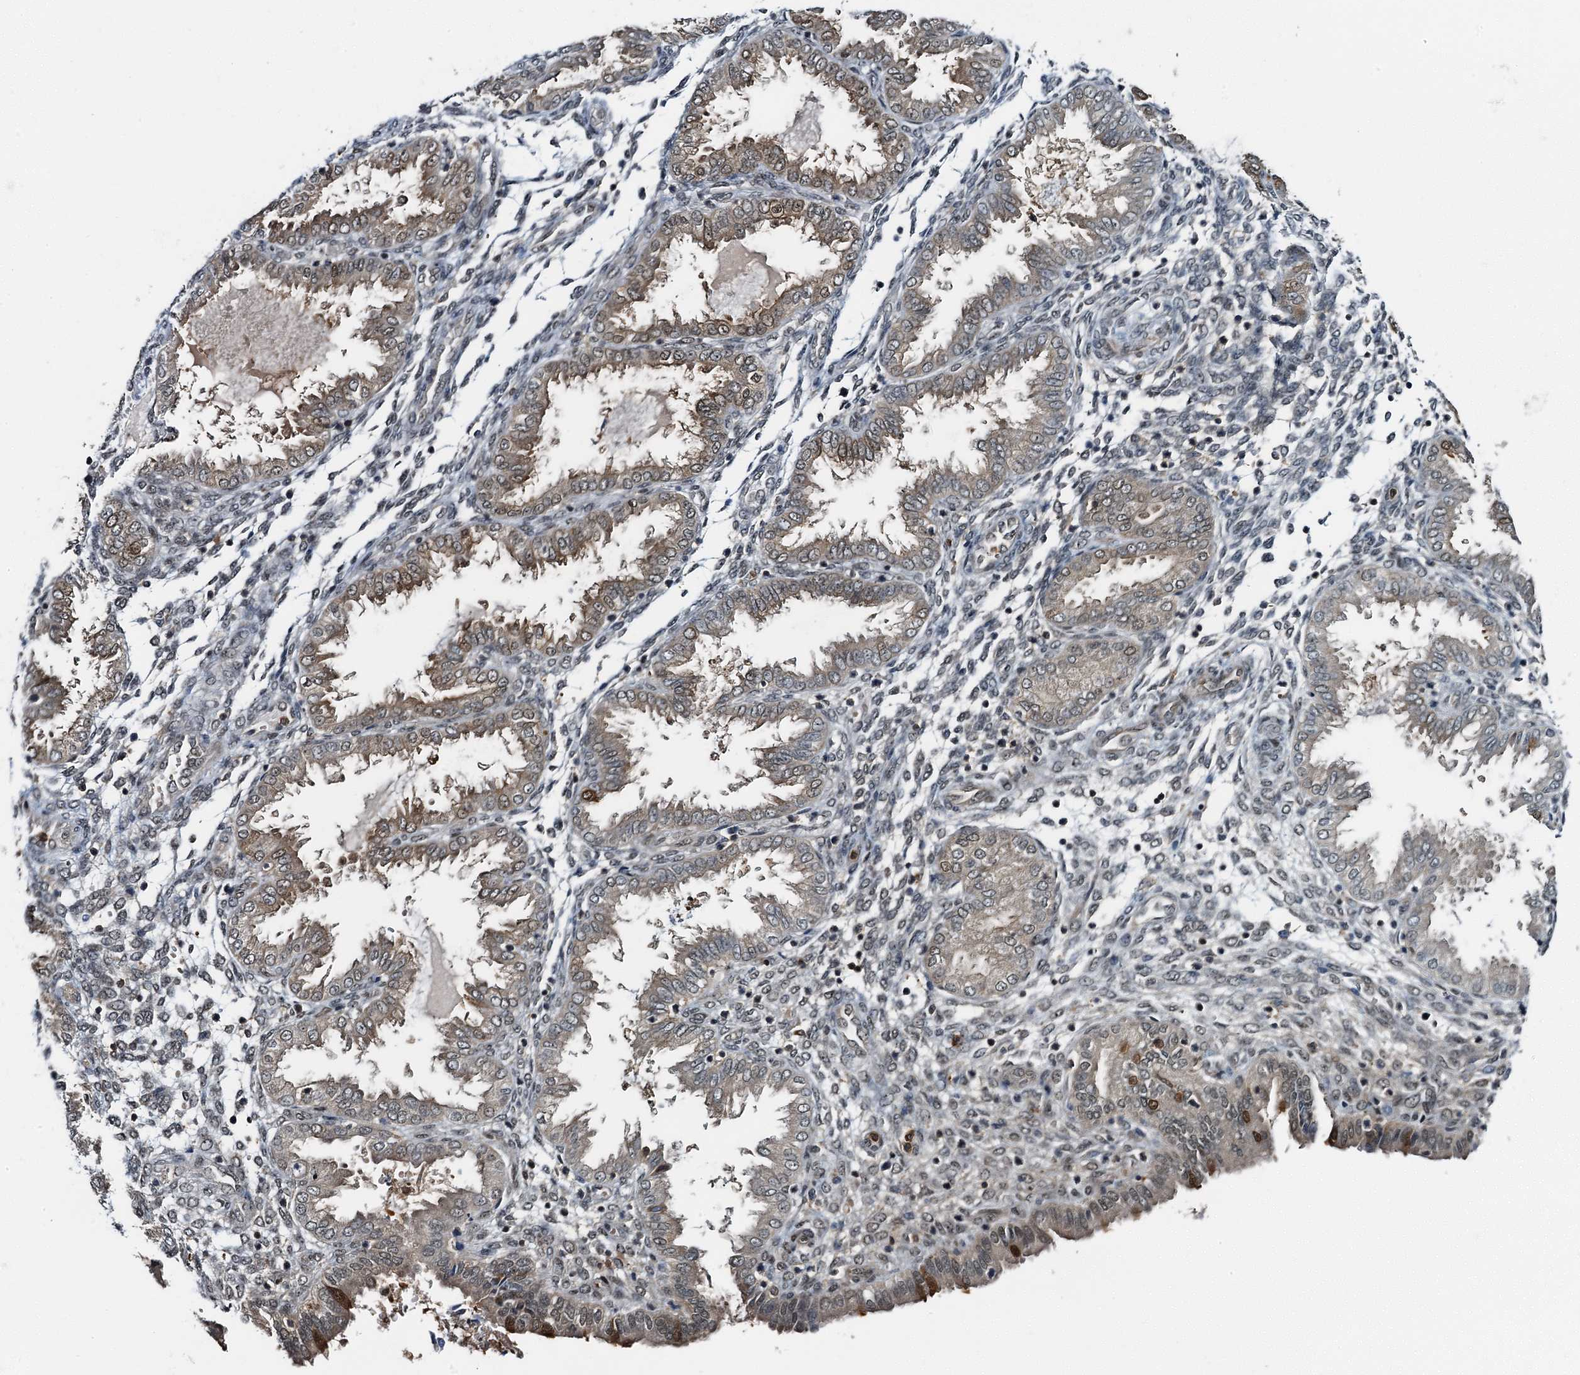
{"staining": {"intensity": "moderate", "quantity": "<25%", "location": "nuclear"}, "tissue": "endometrium", "cell_type": "Cells in endometrial stroma", "image_type": "normal", "snomed": [{"axis": "morphology", "description": "Normal tissue, NOS"}, {"axis": "topography", "description": "Endometrium"}], "caption": "Moderate nuclear protein expression is identified in approximately <25% of cells in endometrial stroma in endometrium. (brown staining indicates protein expression, while blue staining denotes nuclei).", "gene": "ZNF609", "patient": {"sex": "female", "age": 33}}